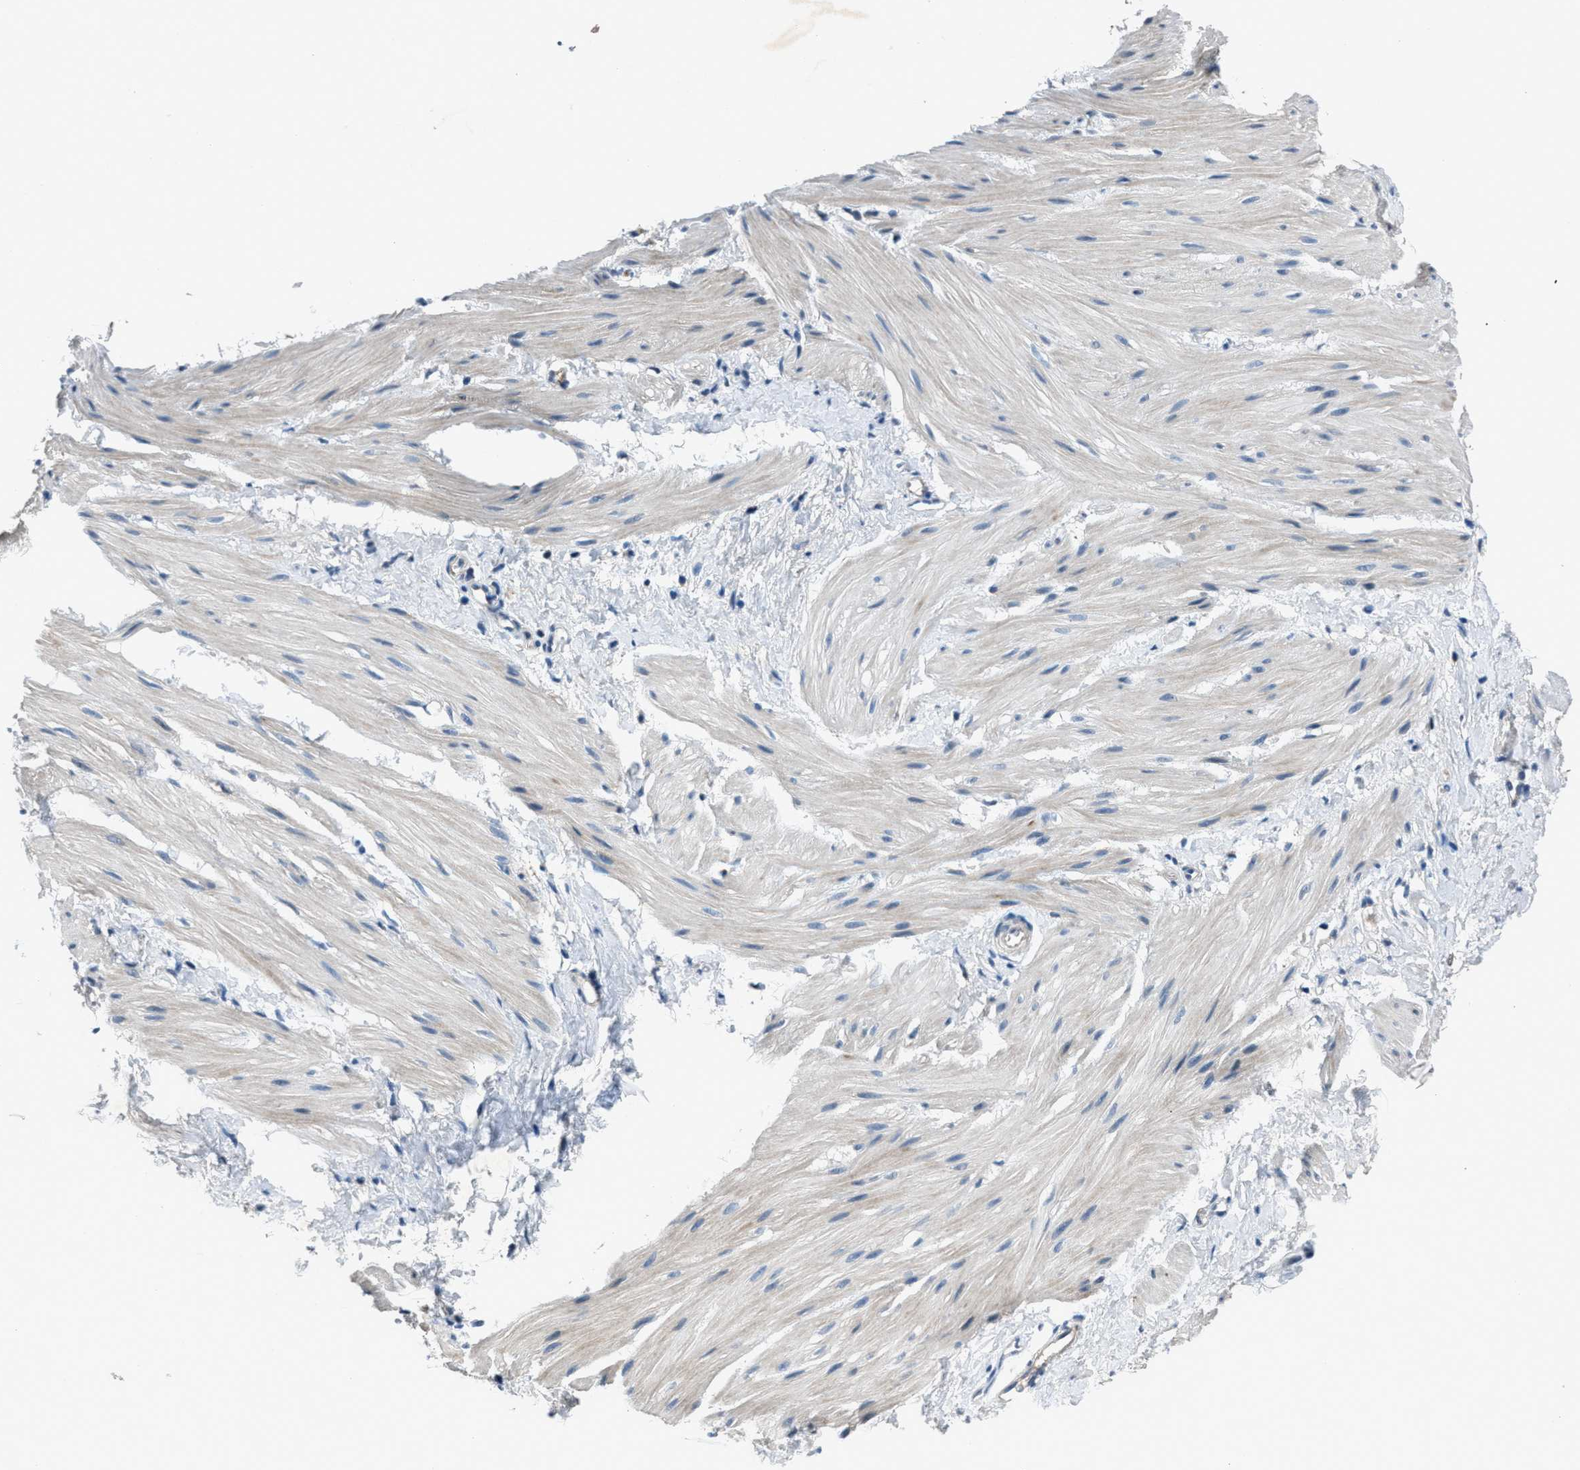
{"staining": {"intensity": "weak", "quantity": "<25%", "location": "cytoplasmic/membranous"}, "tissue": "smooth muscle", "cell_type": "Smooth muscle cells", "image_type": "normal", "snomed": [{"axis": "morphology", "description": "Normal tissue, NOS"}, {"axis": "topography", "description": "Smooth muscle"}], "caption": "Immunohistochemistry (IHC) histopathology image of normal smooth muscle: human smooth muscle stained with DAB (3,3'-diaminobenzidine) reveals no significant protein expression in smooth muscle cells.", "gene": "DUSP19", "patient": {"sex": "male", "age": 16}}